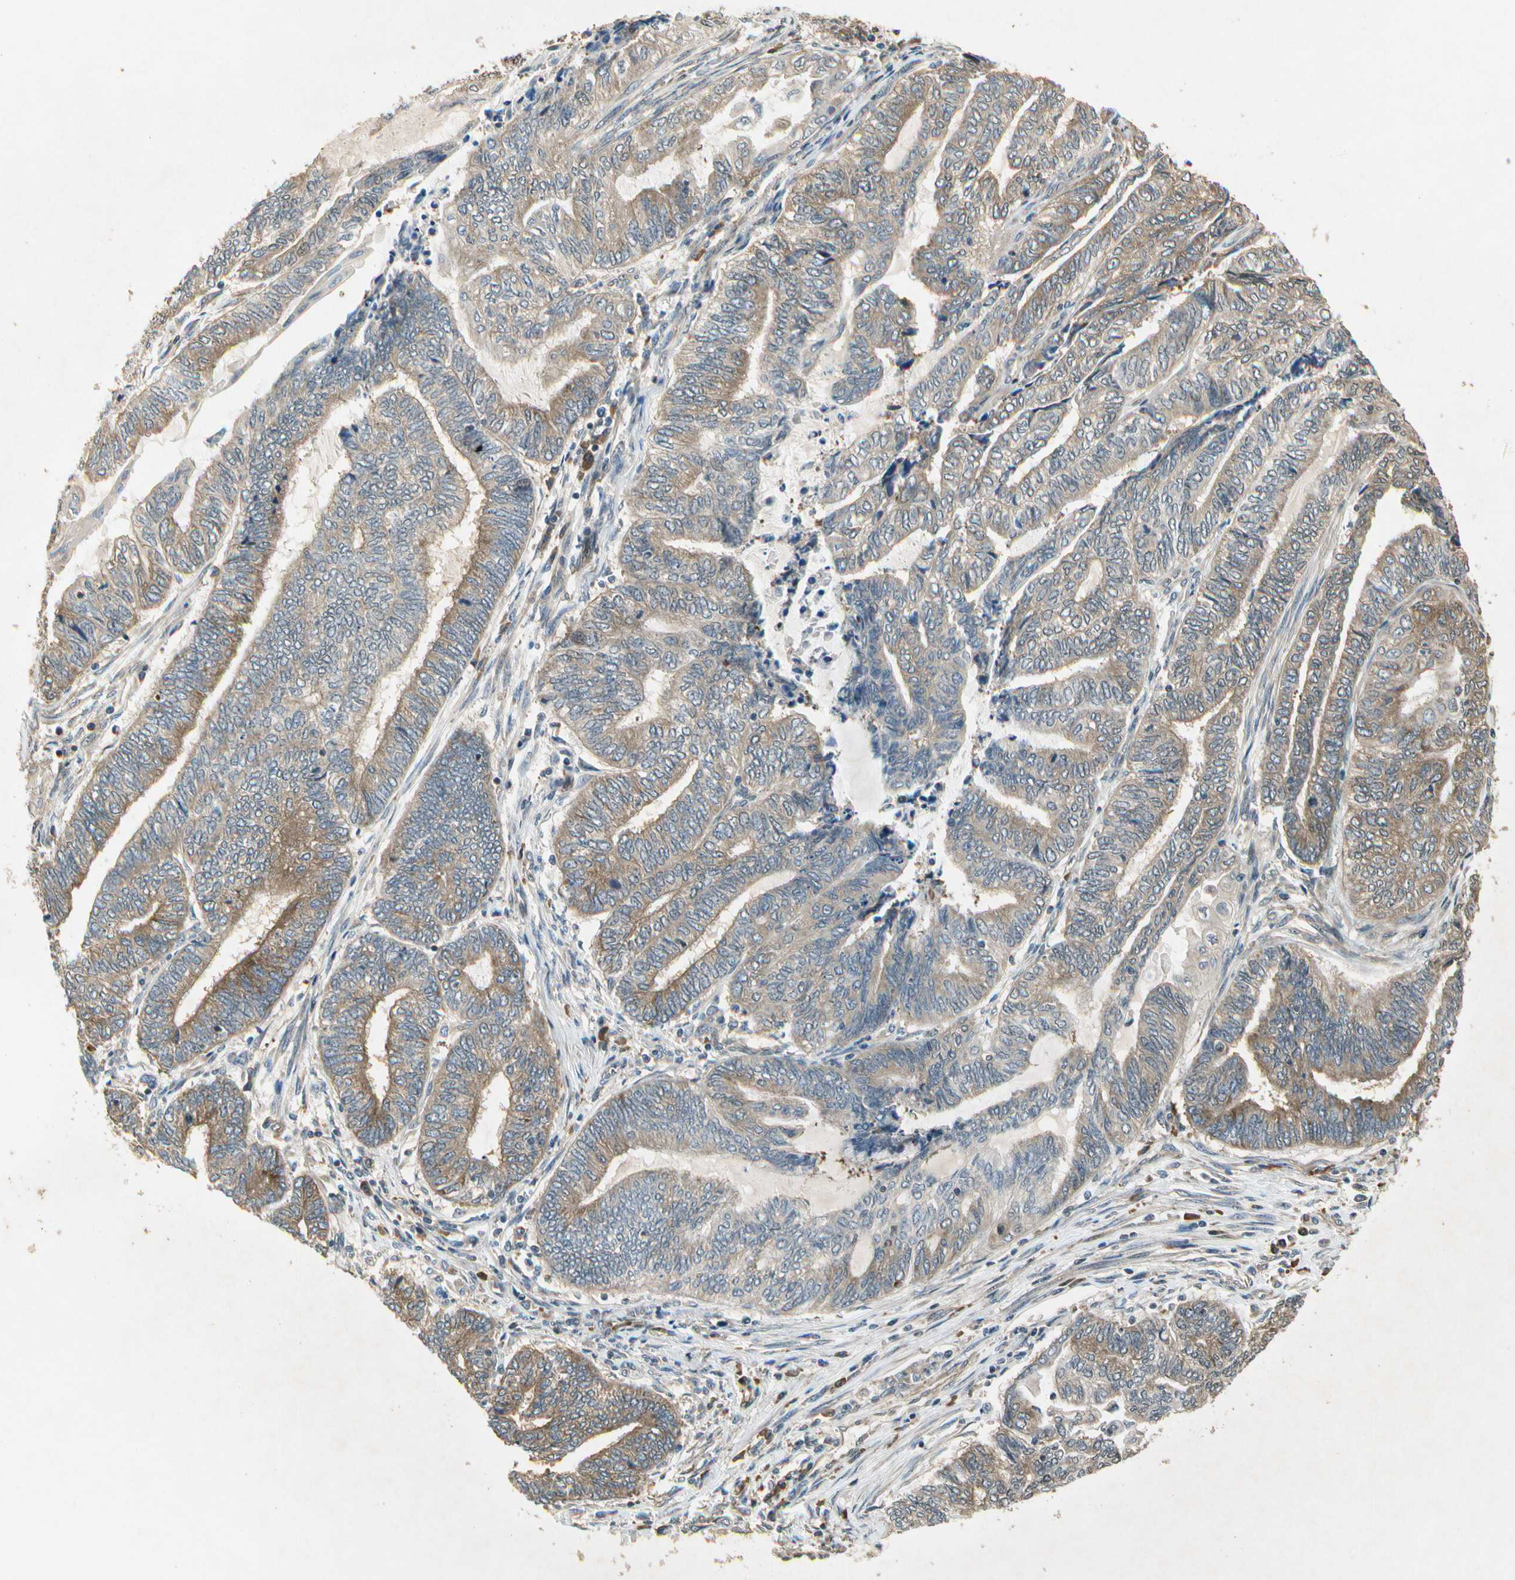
{"staining": {"intensity": "moderate", "quantity": ">75%", "location": "cytoplasmic/membranous"}, "tissue": "endometrial cancer", "cell_type": "Tumor cells", "image_type": "cancer", "snomed": [{"axis": "morphology", "description": "Adenocarcinoma, NOS"}, {"axis": "topography", "description": "Uterus"}, {"axis": "topography", "description": "Endometrium"}], "caption": "DAB immunohistochemical staining of endometrial cancer (adenocarcinoma) reveals moderate cytoplasmic/membranous protein positivity in about >75% of tumor cells.", "gene": "EIF1AX", "patient": {"sex": "female", "age": 70}}